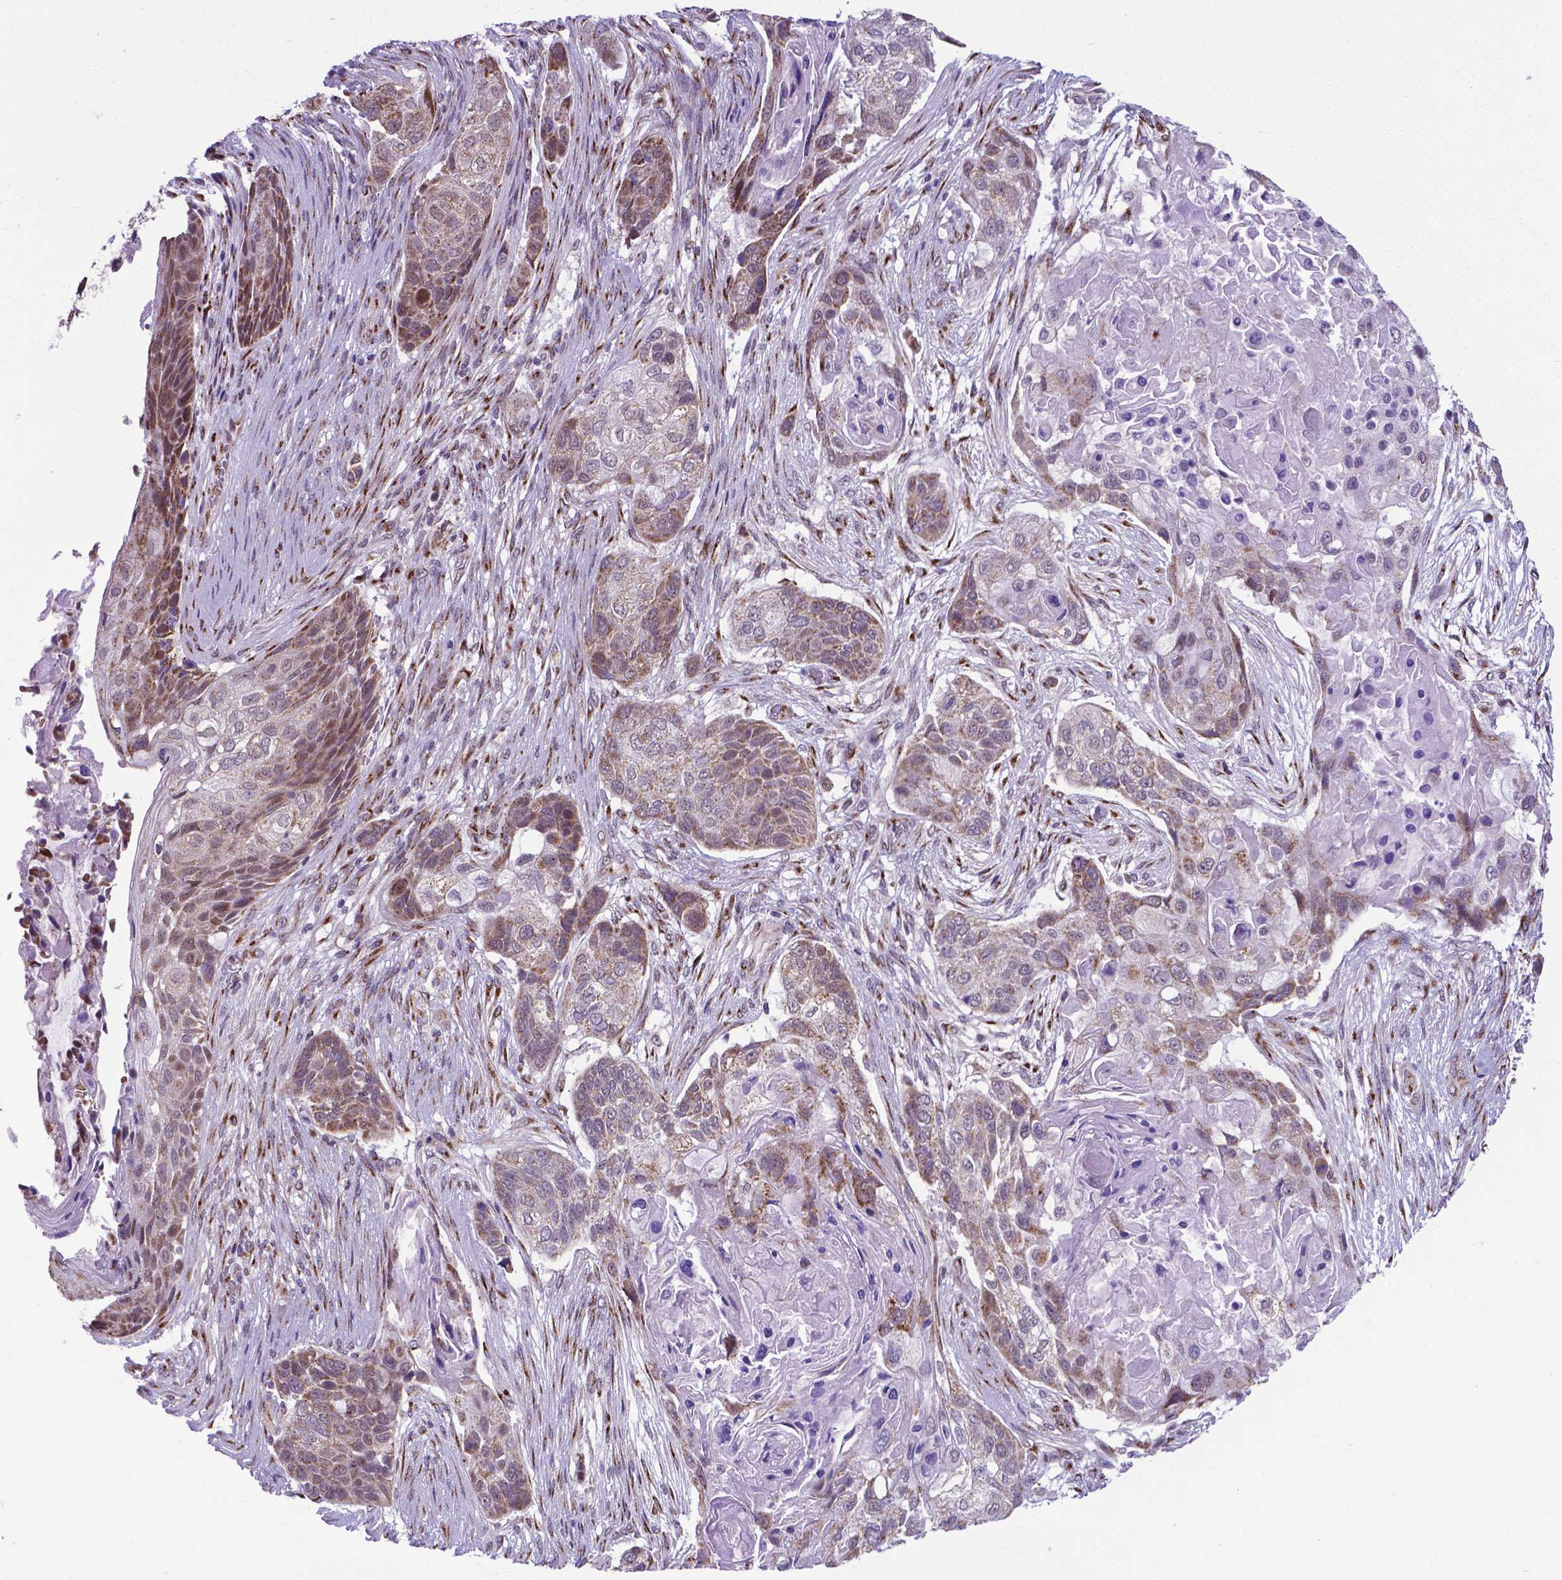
{"staining": {"intensity": "weak", "quantity": "25%-75%", "location": "cytoplasmic/membranous"}, "tissue": "lung cancer", "cell_type": "Tumor cells", "image_type": "cancer", "snomed": [{"axis": "morphology", "description": "Squamous cell carcinoma, NOS"}, {"axis": "topography", "description": "Lung"}], "caption": "Lung cancer stained for a protein (brown) shows weak cytoplasmic/membranous positive positivity in about 25%-75% of tumor cells.", "gene": "MRPL10", "patient": {"sex": "male", "age": 69}}